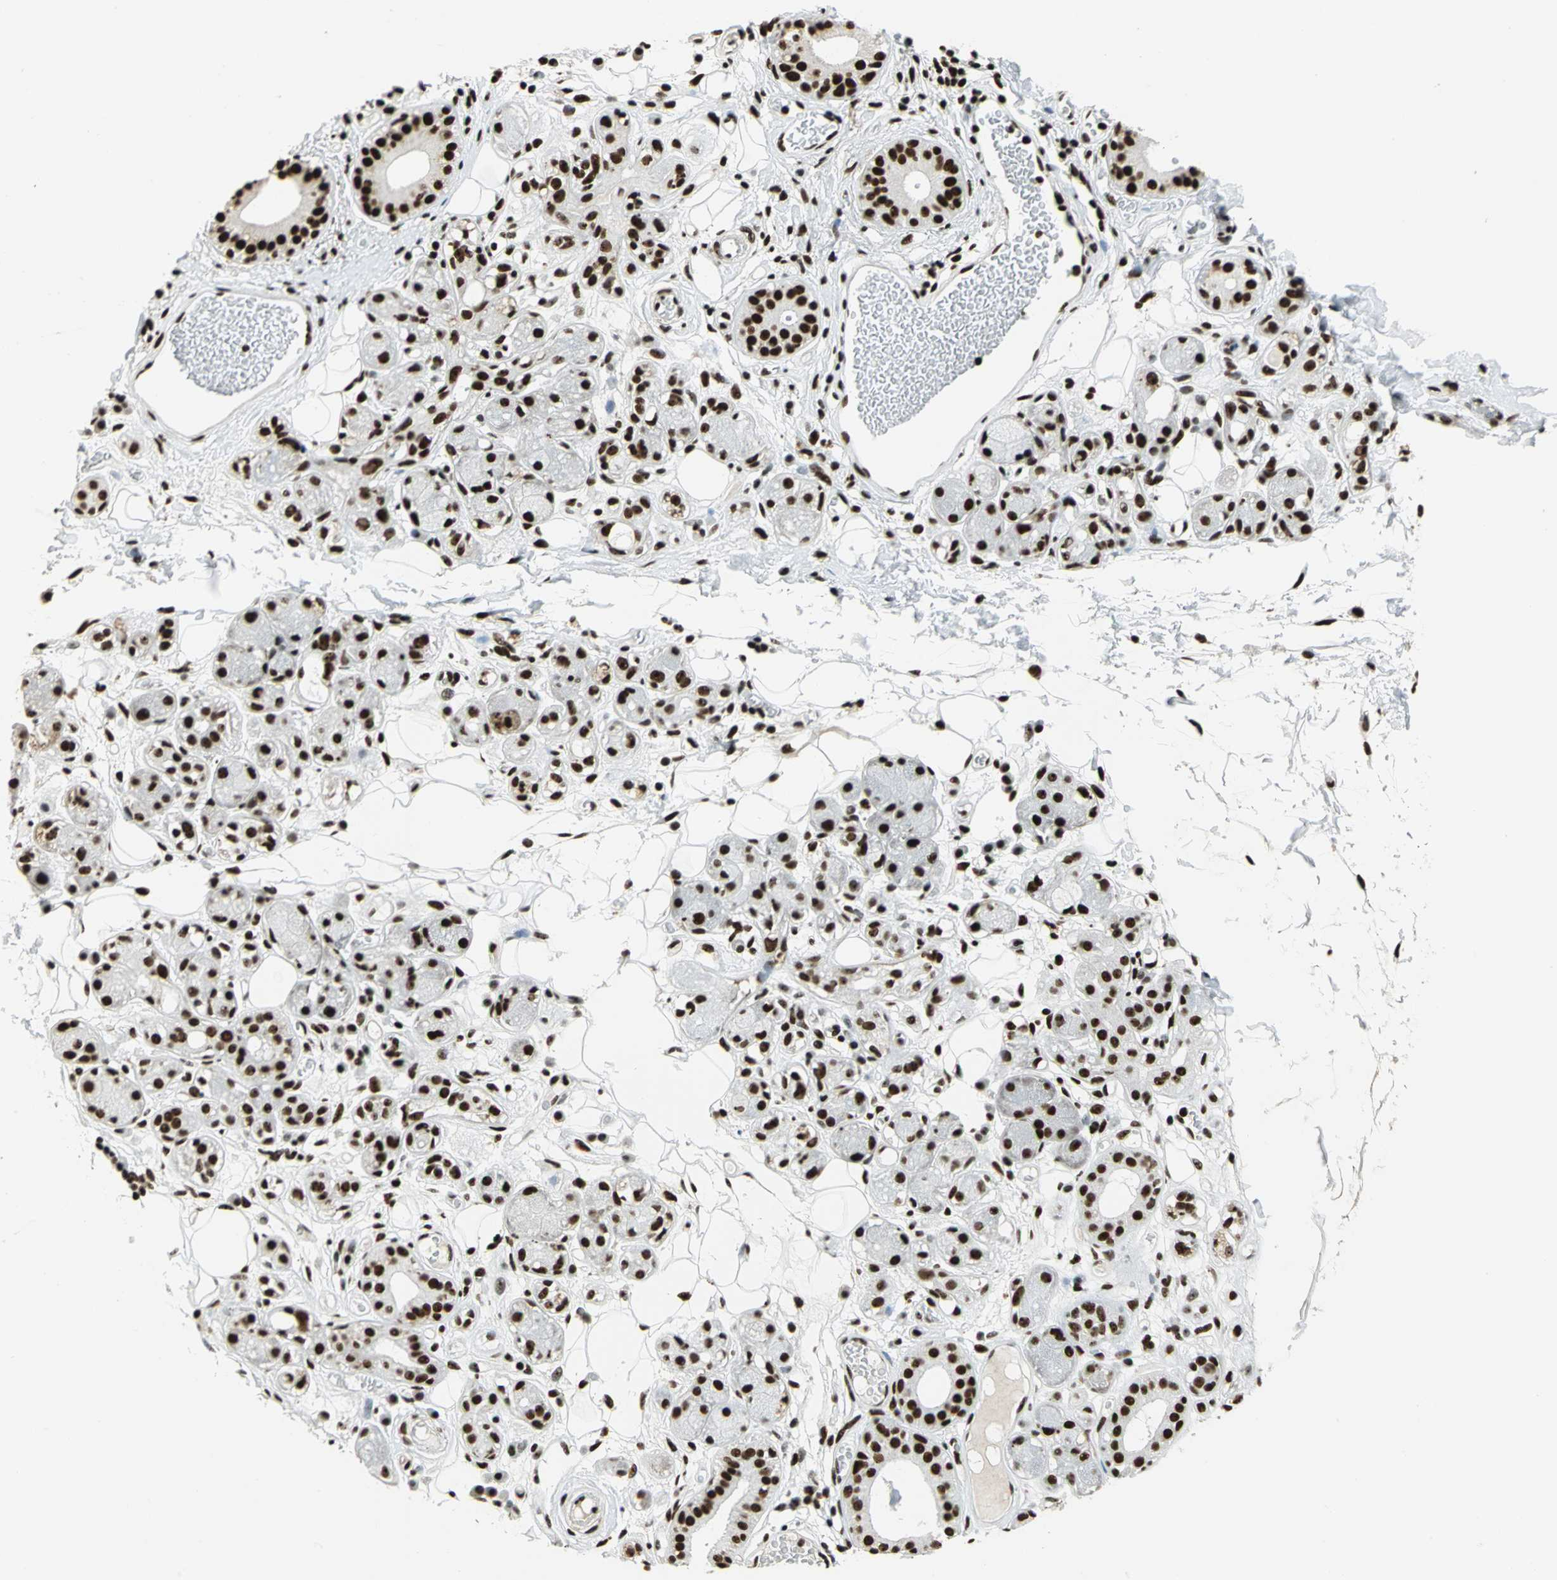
{"staining": {"intensity": "strong", "quantity": ">75%", "location": "nuclear"}, "tissue": "adipose tissue", "cell_type": "Adipocytes", "image_type": "normal", "snomed": [{"axis": "morphology", "description": "Normal tissue, NOS"}, {"axis": "morphology", "description": "Inflammation, NOS"}, {"axis": "topography", "description": "Vascular tissue"}, {"axis": "topography", "description": "Salivary gland"}], "caption": "Protein staining by IHC exhibits strong nuclear positivity in about >75% of adipocytes in unremarkable adipose tissue.", "gene": "UBTF", "patient": {"sex": "female", "age": 75}}